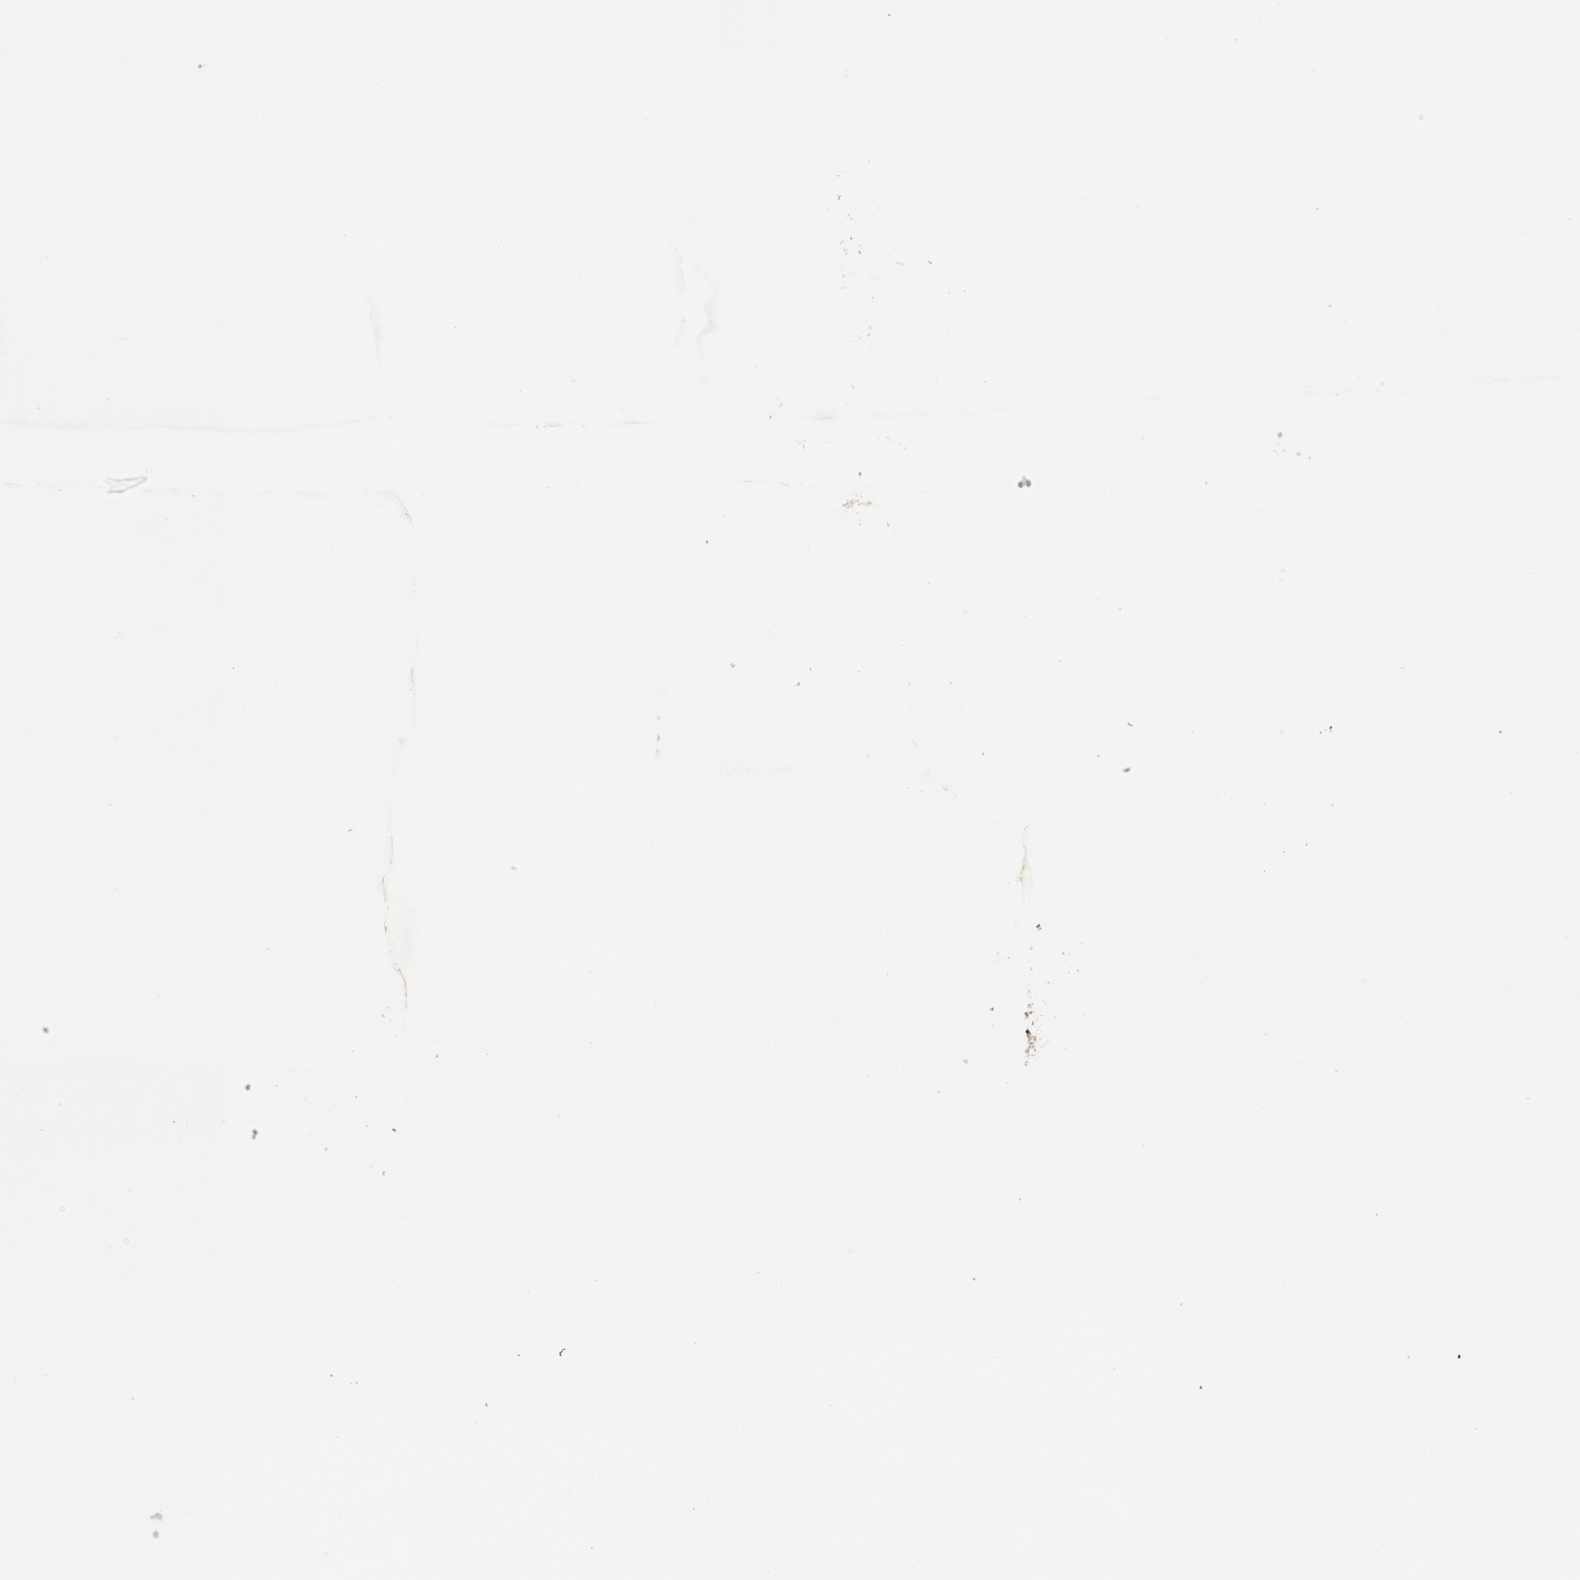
{"staining": {"intensity": "strong", "quantity": ">75%", "location": "nuclear"}, "tissue": "thyroid cancer", "cell_type": "Tumor cells", "image_type": "cancer", "snomed": [{"axis": "morphology", "description": "Papillary adenocarcinoma, NOS"}, {"axis": "topography", "description": "Thyroid gland"}], "caption": "Tumor cells exhibit high levels of strong nuclear staining in about >75% of cells in human papillary adenocarcinoma (thyroid). (DAB (3,3'-diaminobenzidine) IHC, brown staining for protein, blue staining for nuclei).", "gene": "RXRB", "patient": {"sex": "female", "age": 71}}